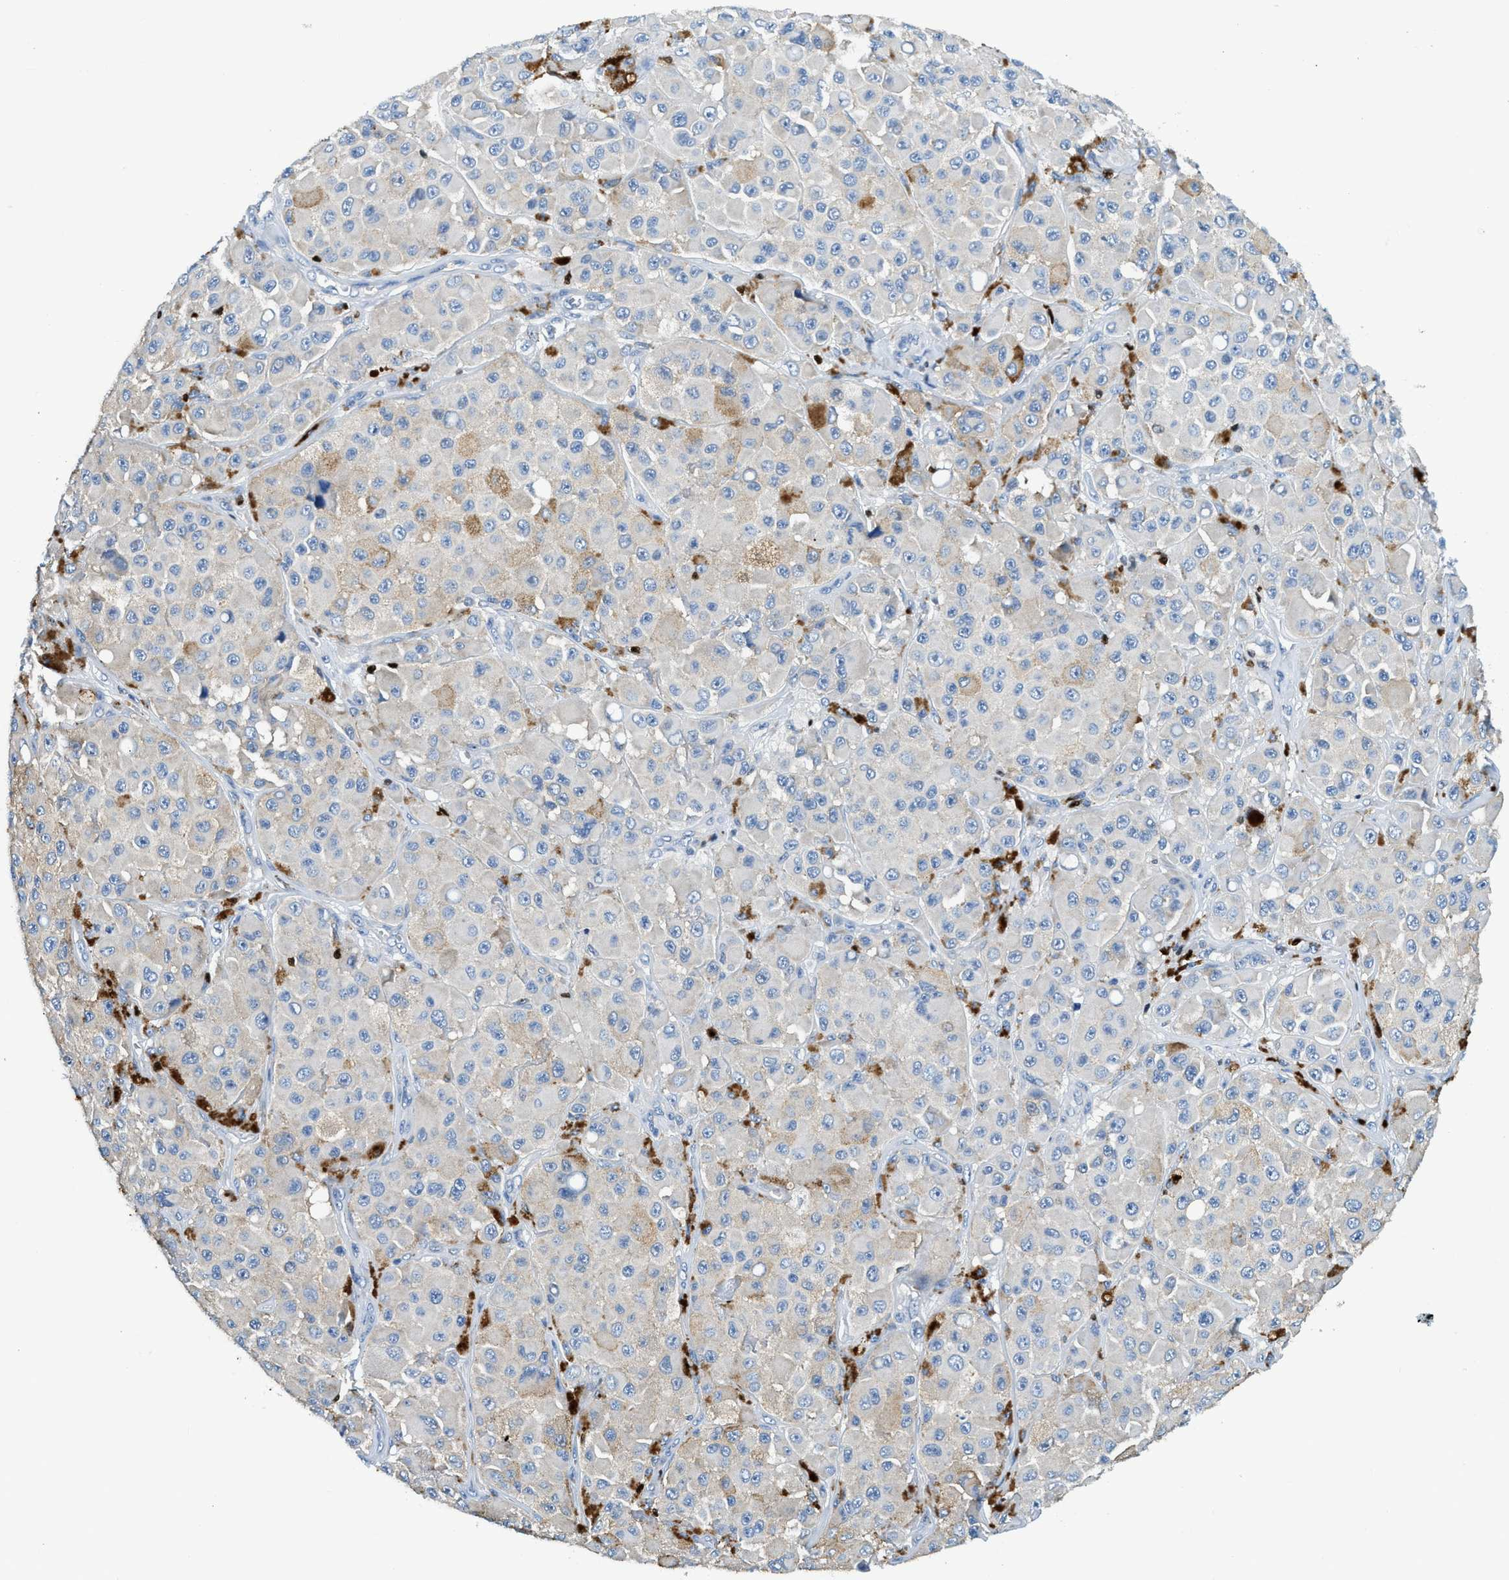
{"staining": {"intensity": "weak", "quantity": "<25%", "location": "cytoplasmic/membranous"}, "tissue": "melanoma", "cell_type": "Tumor cells", "image_type": "cancer", "snomed": [{"axis": "morphology", "description": "Malignant melanoma, NOS"}, {"axis": "topography", "description": "Skin"}], "caption": "DAB immunohistochemical staining of malignant melanoma shows no significant staining in tumor cells.", "gene": "TOX", "patient": {"sex": "male", "age": 84}}